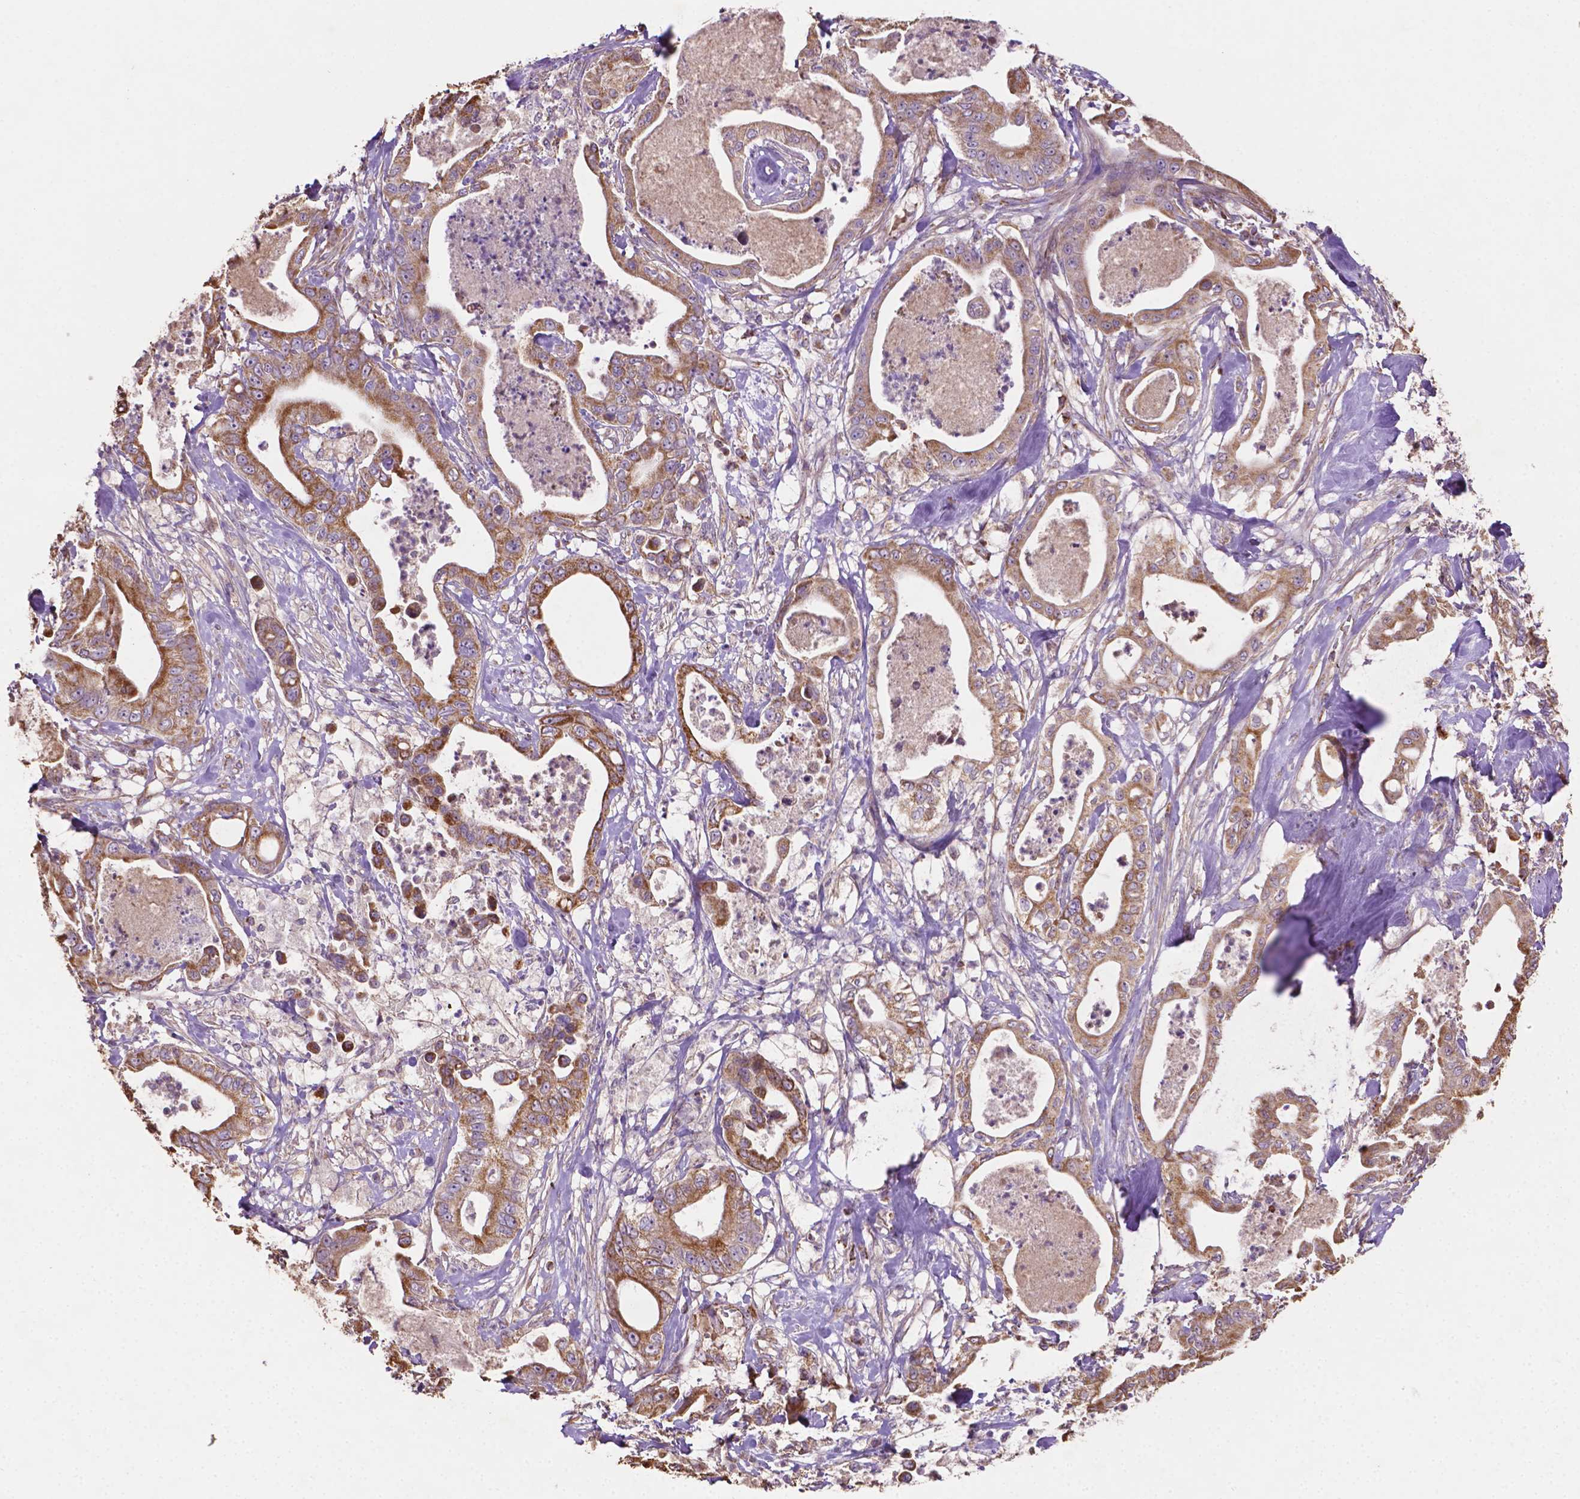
{"staining": {"intensity": "moderate", "quantity": ">75%", "location": "cytoplasmic/membranous"}, "tissue": "pancreatic cancer", "cell_type": "Tumor cells", "image_type": "cancer", "snomed": [{"axis": "morphology", "description": "Adenocarcinoma, NOS"}, {"axis": "topography", "description": "Pancreas"}], "caption": "Pancreatic adenocarcinoma stained for a protein (brown) displays moderate cytoplasmic/membranous positive positivity in about >75% of tumor cells.", "gene": "LRR1", "patient": {"sex": "male", "age": 71}}